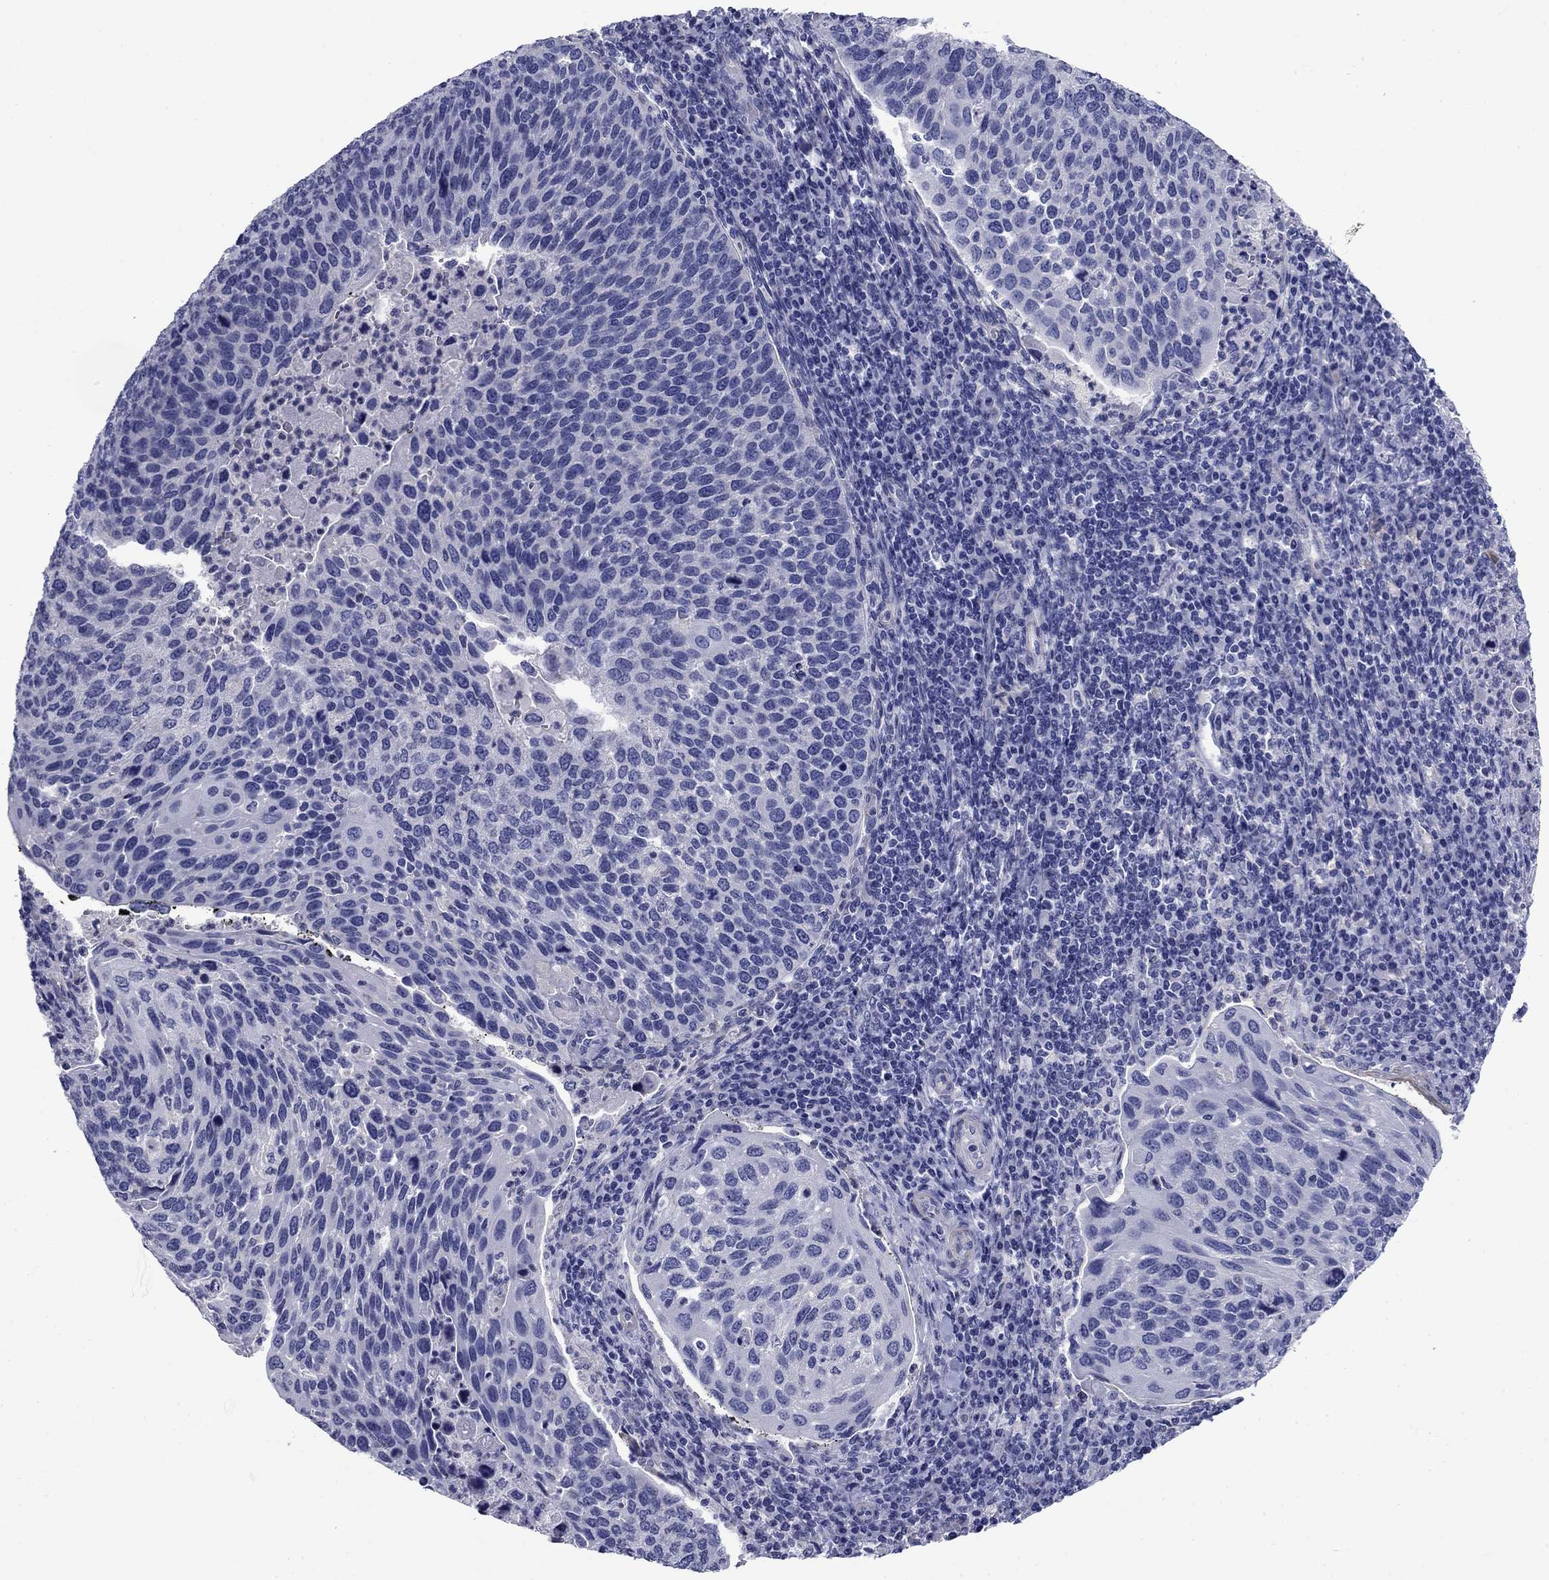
{"staining": {"intensity": "negative", "quantity": "none", "location": "none"}, "tissue": "cervical cancer", "cell_type": "Tumor cells", "image_type": "cancer", "snomed": [{"axis": "morphology", "description": "Squamous cell carcinoma, NOS"}, {"axis": "topography", "description": "Cervix"}], "caption": "Human cervical cancer stained for a protein using IHC displays no expression in tumor cells.", "gene": "PRKCG", "patient": {"sex": "female", "age": 54}}